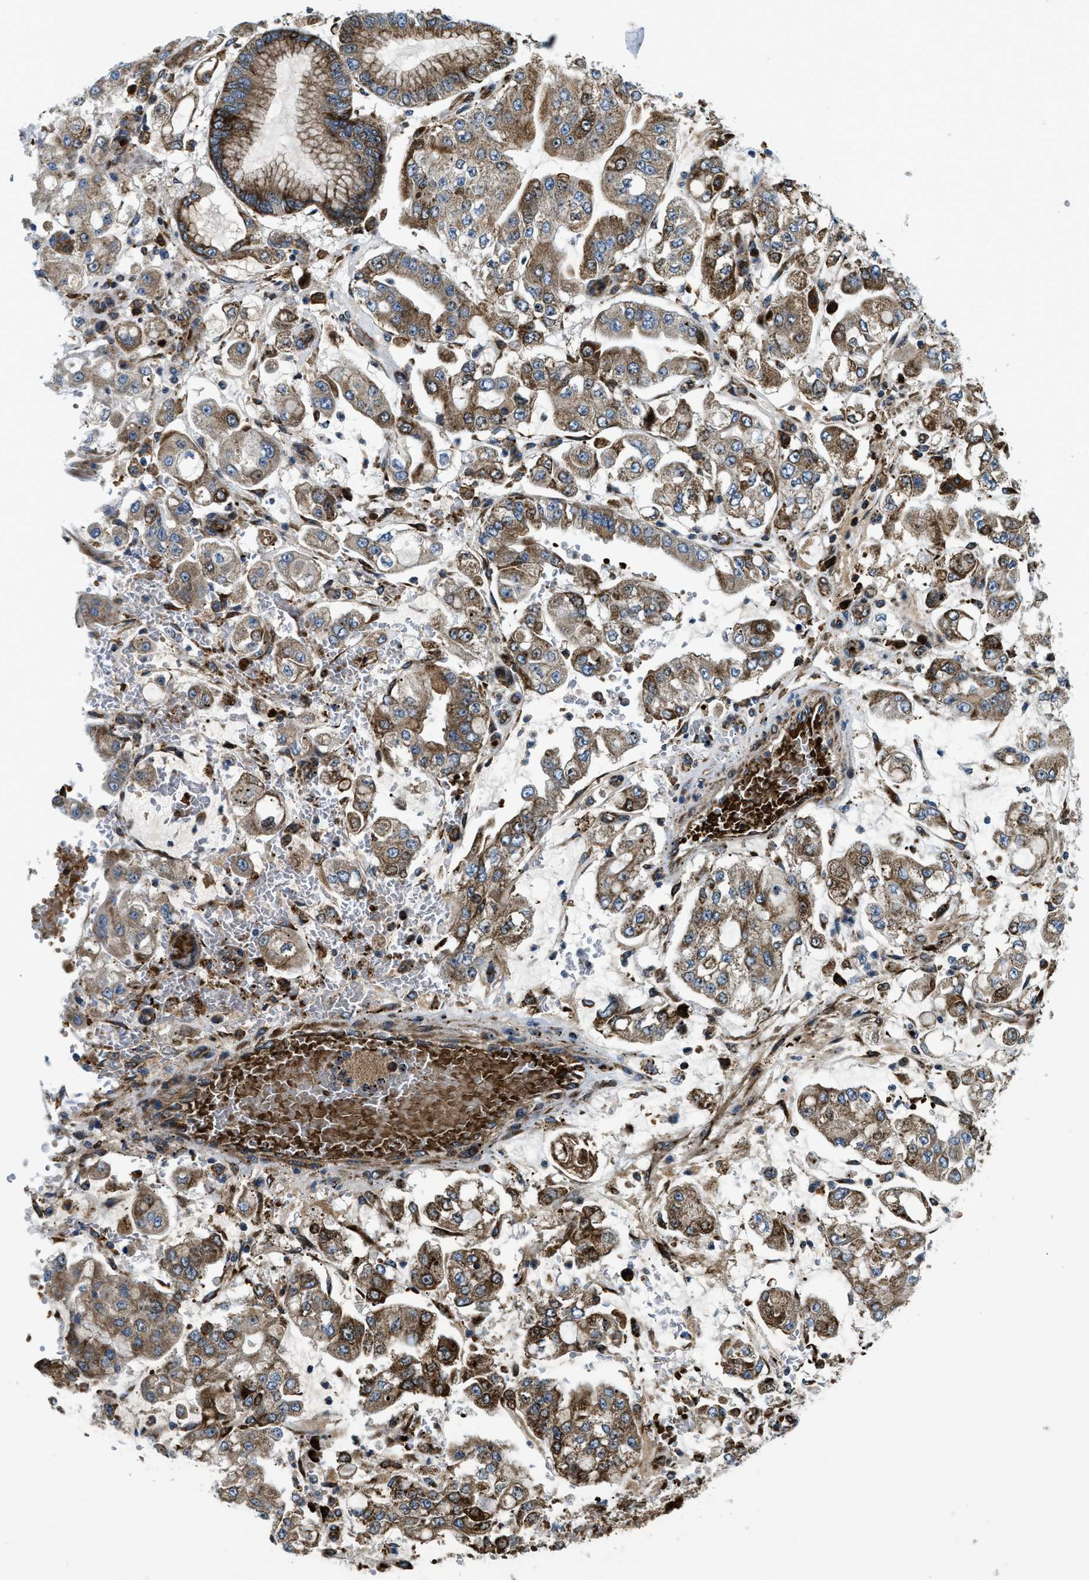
{"staining": {"intensity": "moderate", "quantity": ">75%", "location": "cytoplasmic/membranous"}, "tissue": "stomach cancer", "cell_type": "Tumor cells", "image_type": "cancer", "snomed": [{"axis": "morphology", "description": "Adenocarcinoma, NOS"}, {"axis": "topography", "description": "Stomach"}], "caption": "This micrograph demonstrates stomach adenocarcinoma stained with immunohistochemistry (IHC) to label a protein in brown. The cytoplasmic/membranous of tumor cells show moderate positivity for the protein. Nuclei are counter-stained blue.", "gene": "CSPG4", "patient": {"sex": "male", "age": 76}}